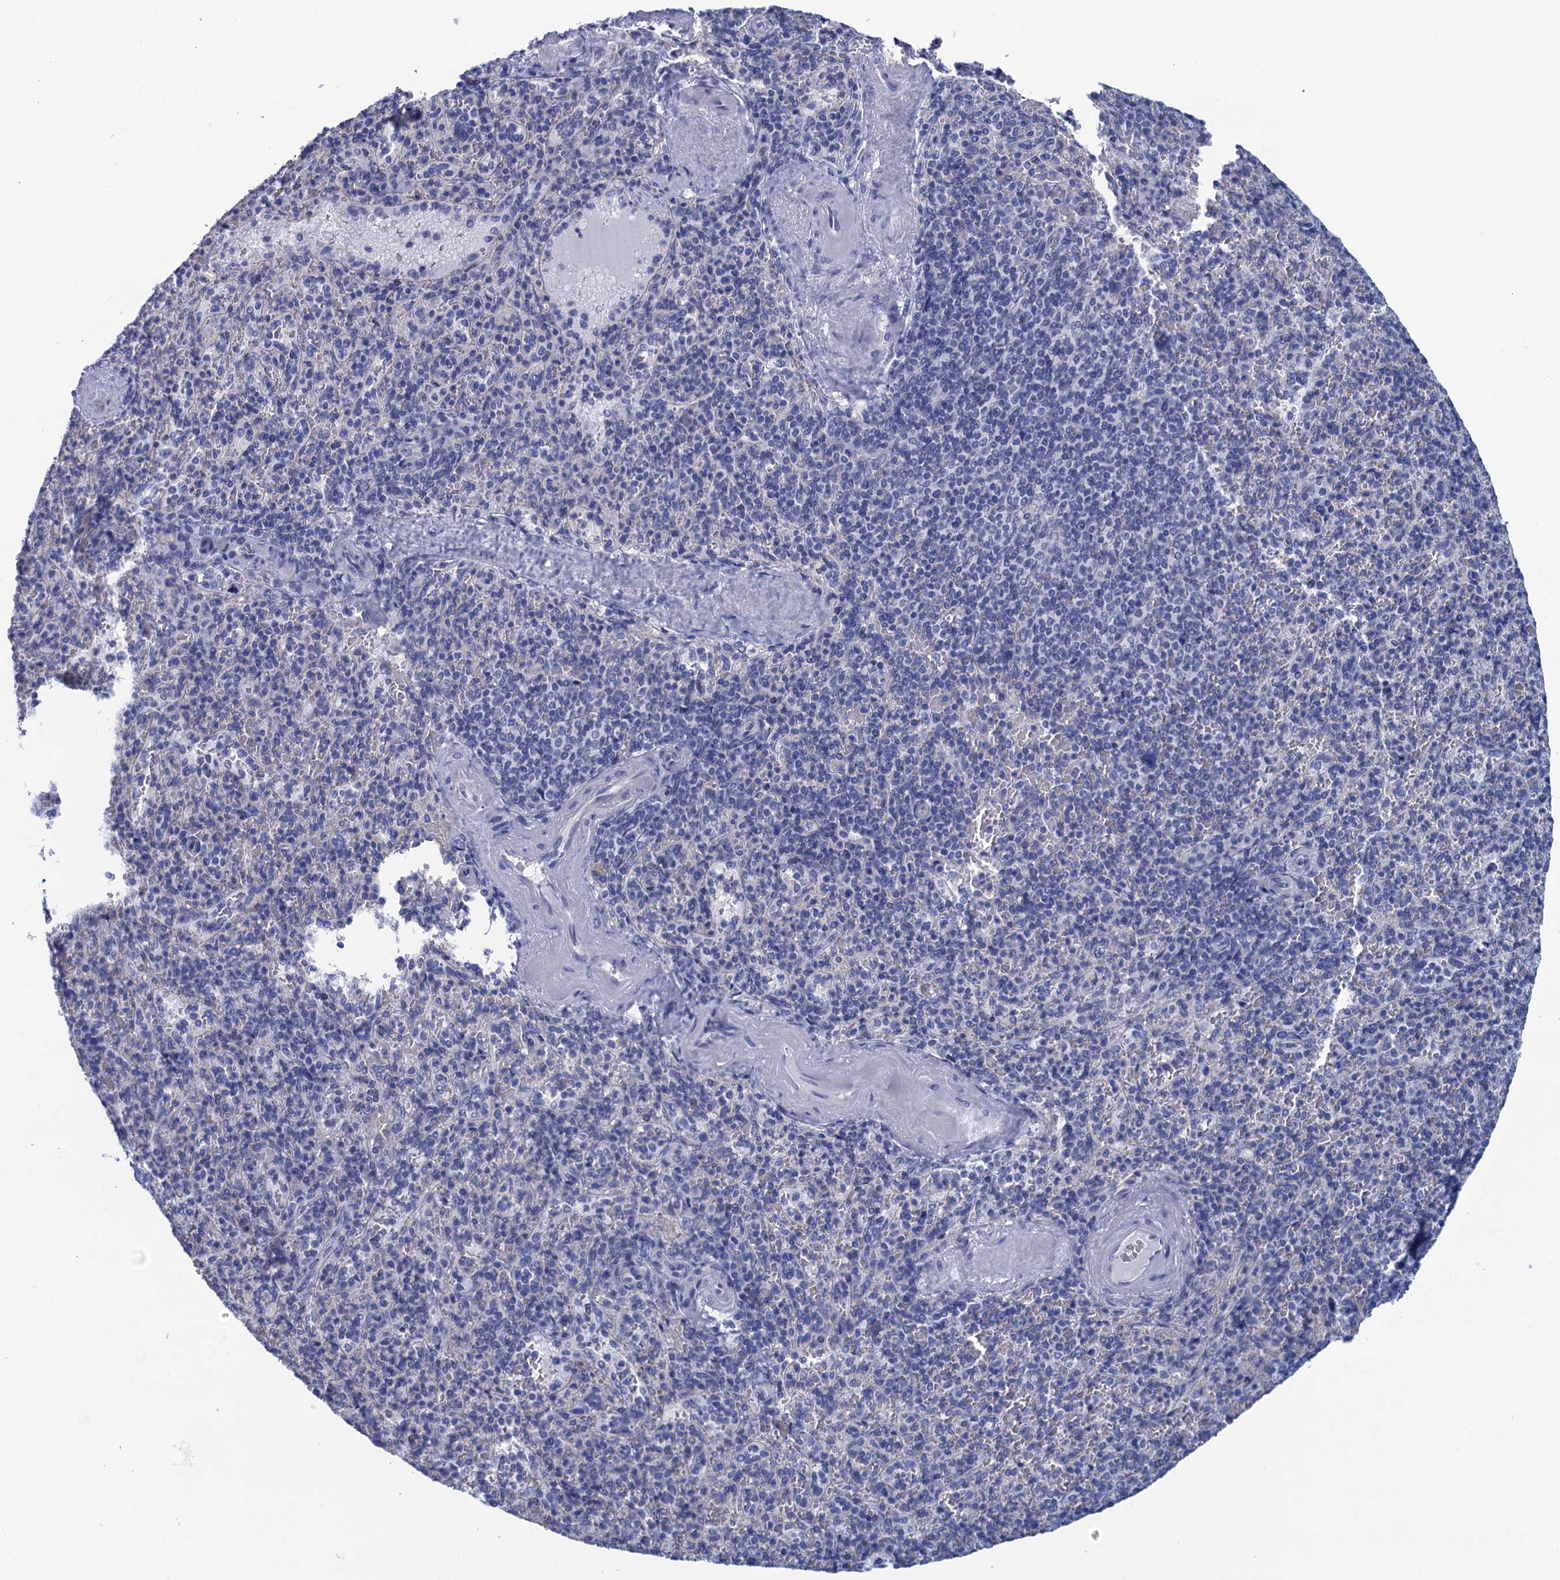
{"staining": {"intensity": "negative", "quantity": "none", "location": "none"}, "tissue": "spleen", "cell_type": "Cells in red pulp", "image_type": "normal", "snomed": [{"axis": "morphology", "description": "Normal tissue, NOS"}, {"axis": "topography", "description": "Spleen"}], "caption": "Normal spleen was stained to show a protein in brown. There is no significant staining in cells in red pulp. (Brightfield microscopy of DAB (3,3'-diaminobenzidine) IHC at high magnification).", "gene": "CALML5", "patient": {"sex": "male", "age": 82}}